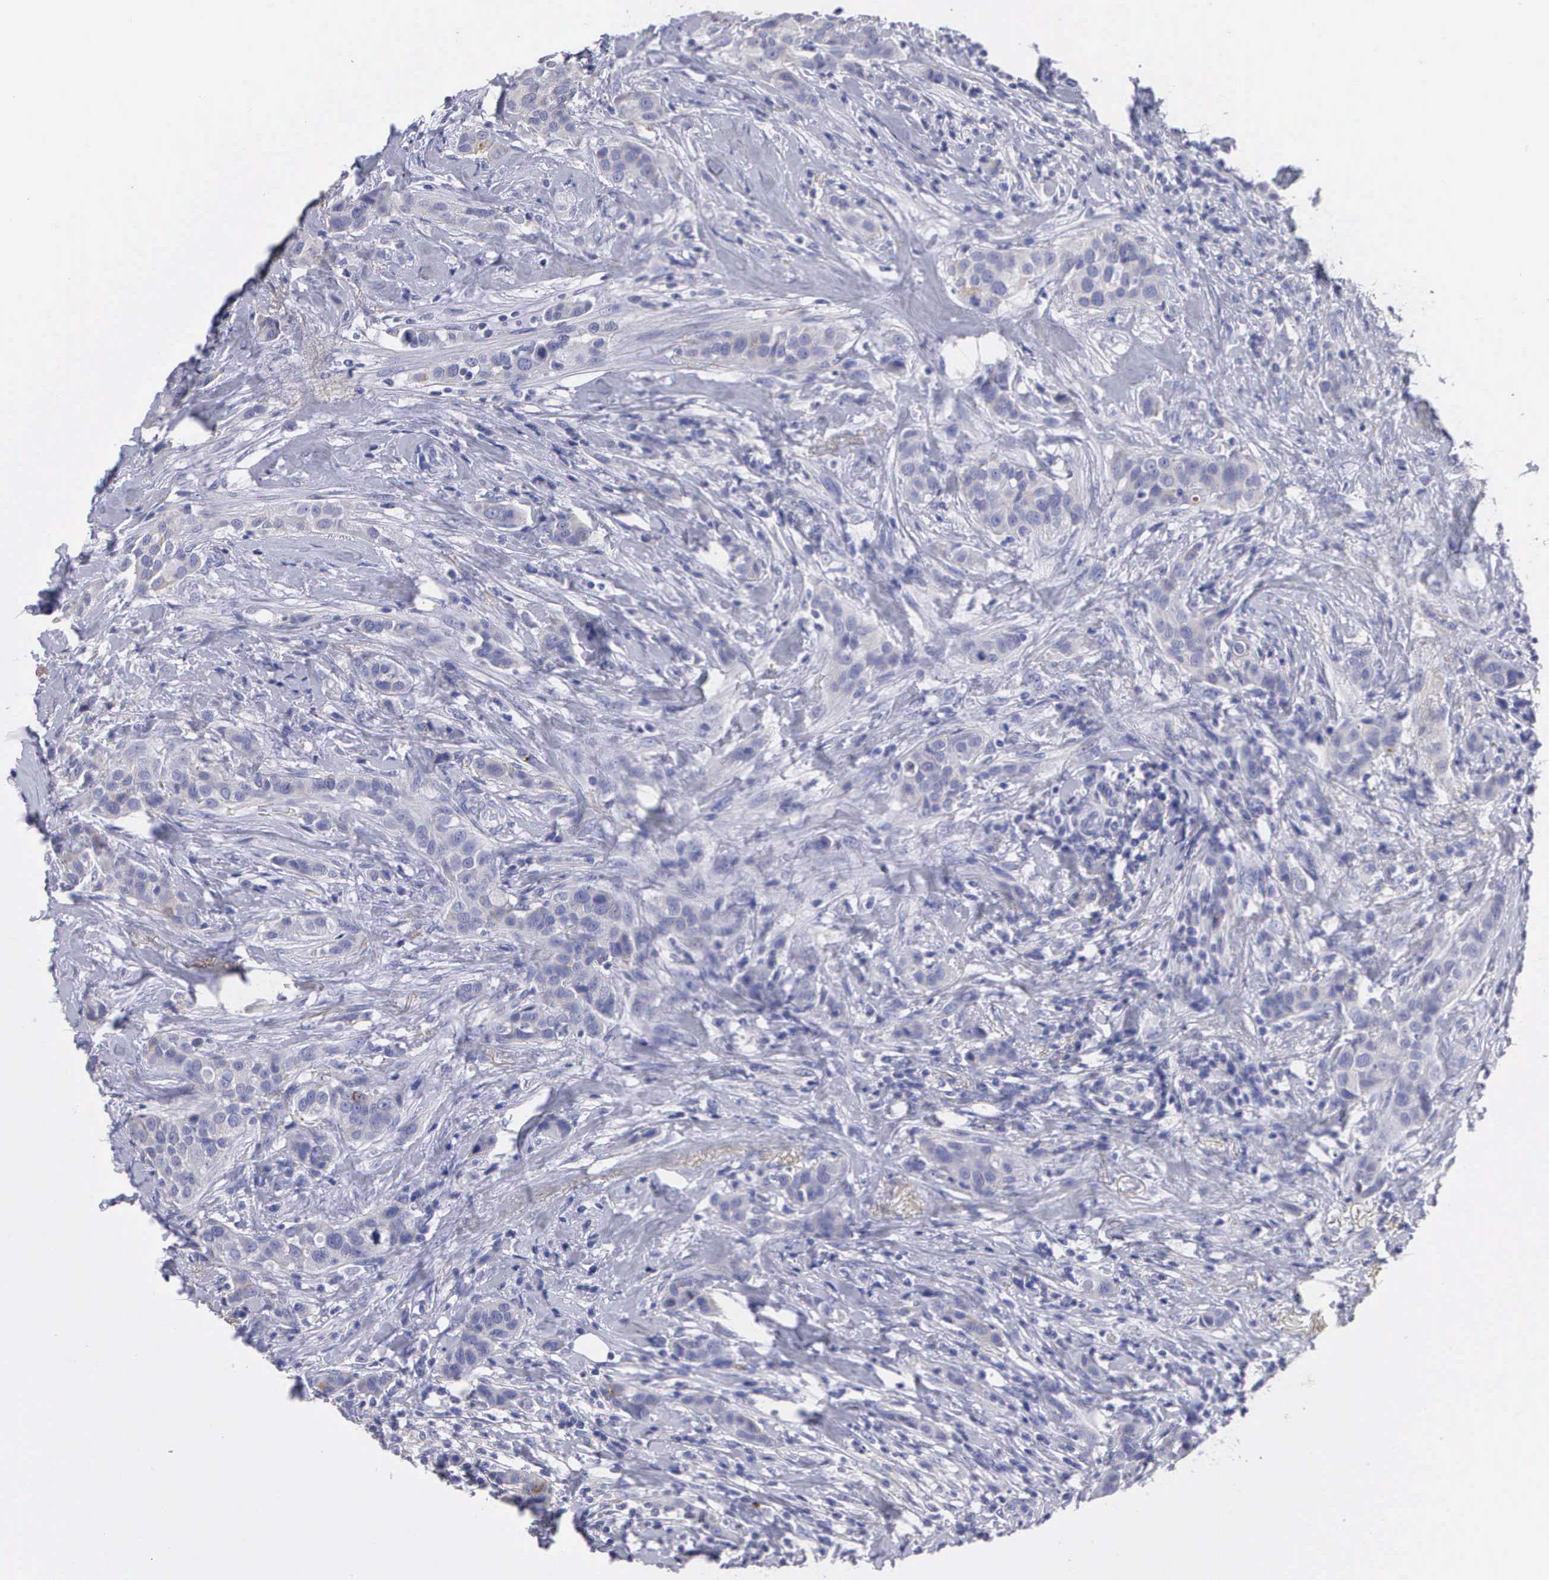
{"staining": {"intensity": "negative", "quantity": "none", "location": "none"}, "tissue": "breast cancer", "cell_type": "Tumor cells", "image_type": "cancer", "snomed": [{"axis": "morphology", "description": "Duct carcinoma"}, {"axis": "topography", "description": "Breast"}], "caption": "This image is of breast cancer stained with immunohistochemistry to label a protein in brown with the nuclei are counter-stained blue. There is no positivity in tumor cells.", "gene": "CLU", "patient": {"sex": "female", "age": 45}}